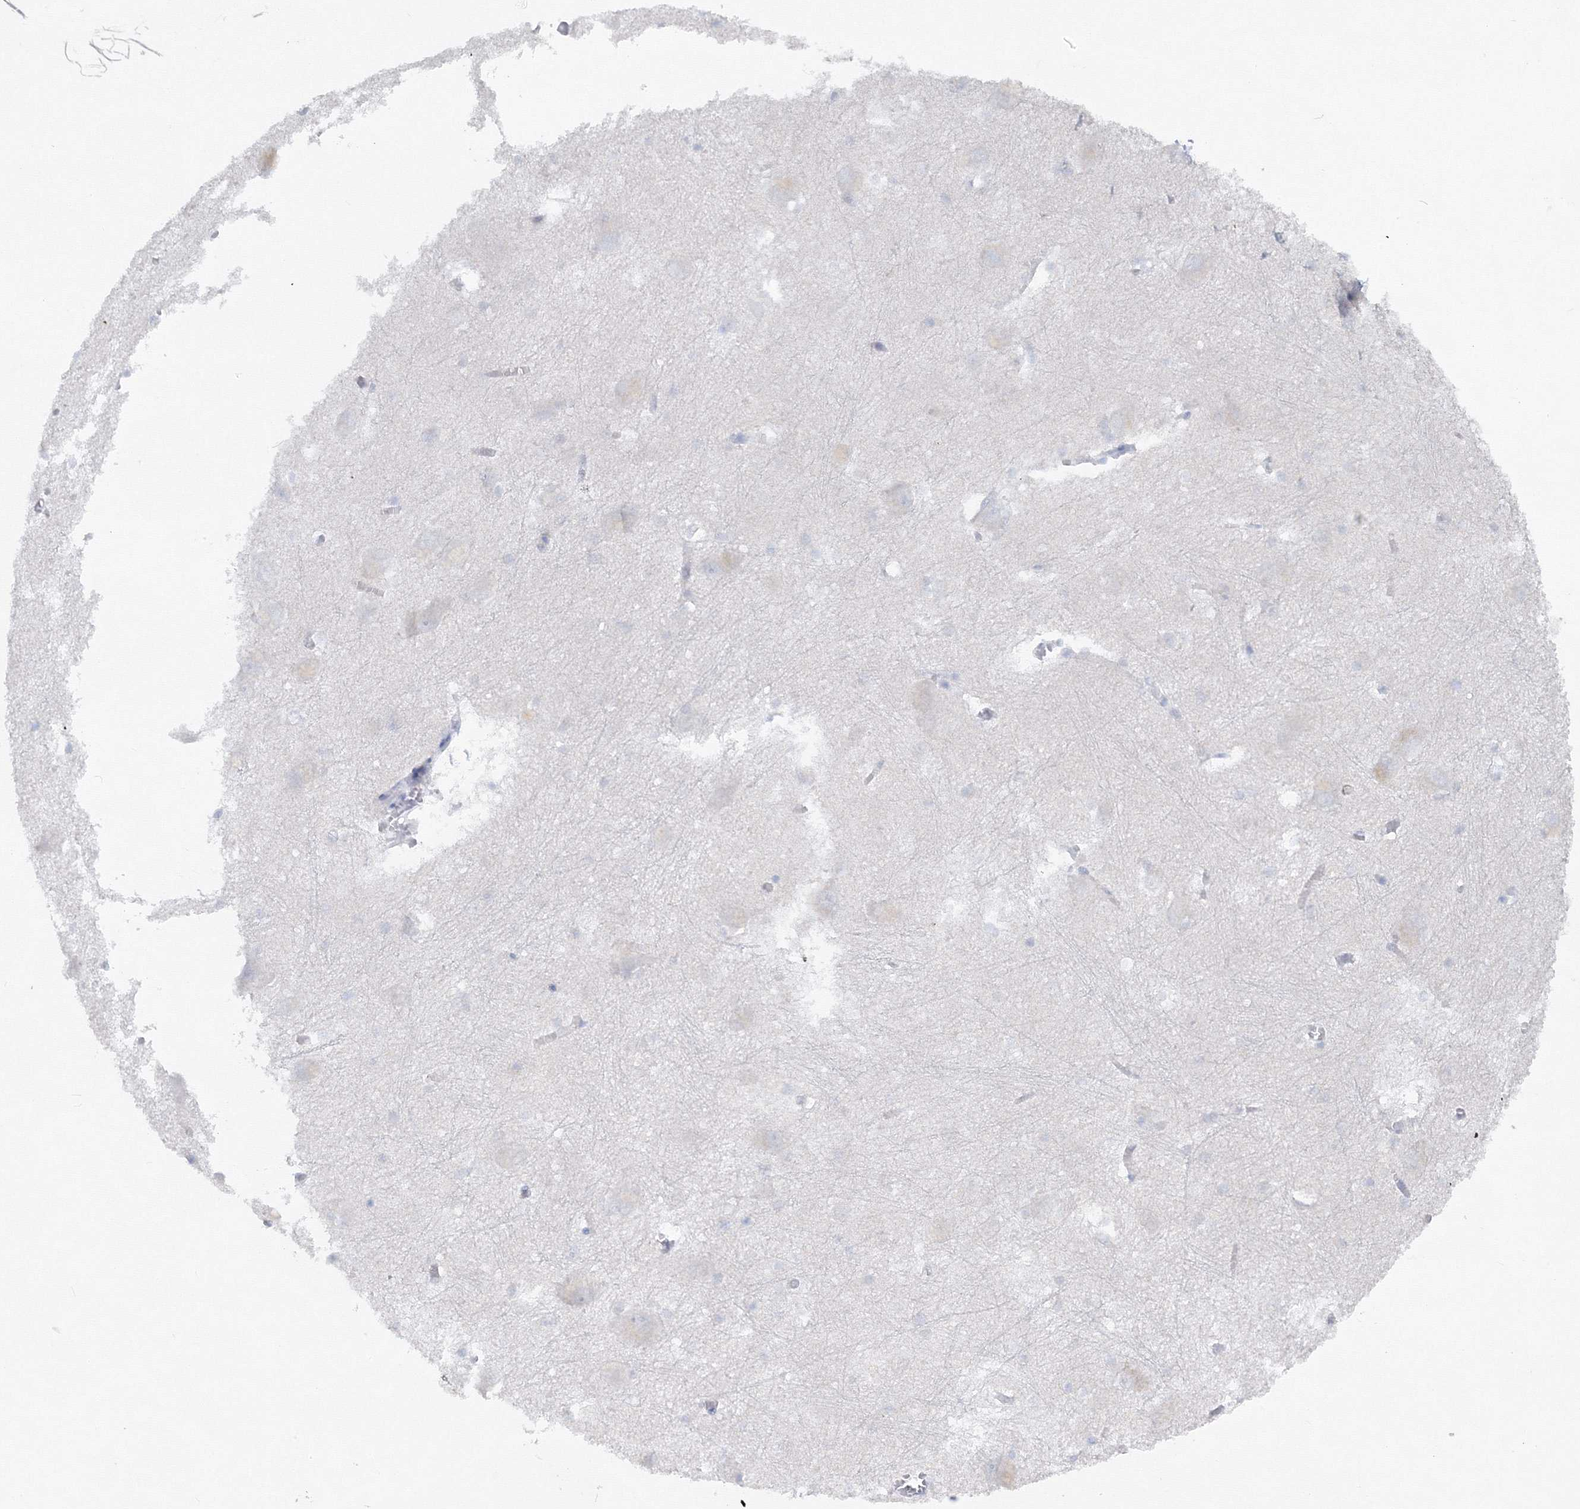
{"staining": {"intensity": "negative", "quantity": "none", "location": "none"}, "tissue": "caudate", "cell_type": "Glial cells", "image_type": "normal", "snomed": [{"axis": "morphology", "description": "Normal tissue, NOS"}, {"axis": "topography", "description": "Lateral ventricle wall"}], "caption": "Immunohistochemistry of benign caudate reveals no staining in glial cells. Nuclei are stained in blue.", "gene": "GCKR", "patient": {"sex": "male", "age": 37}}